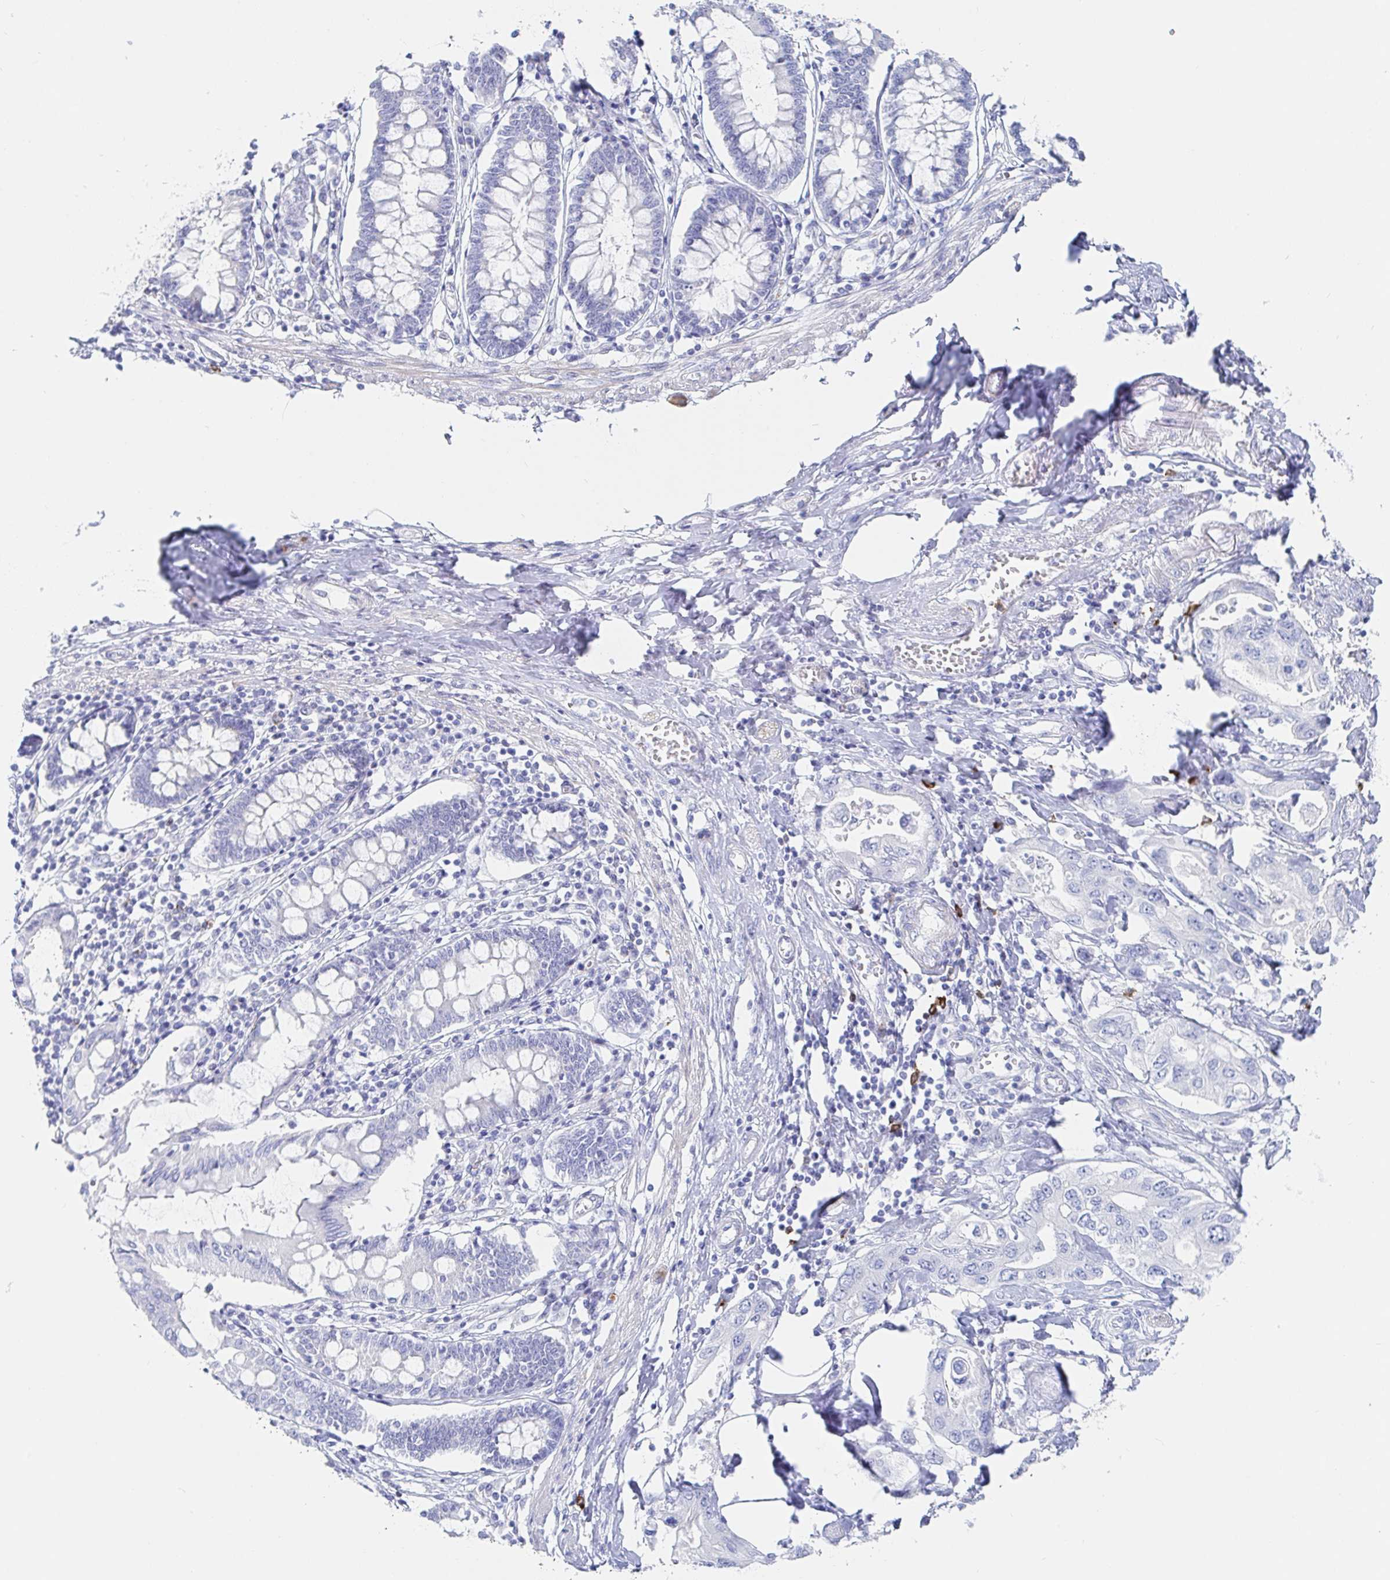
{"staining": {"intensity": "negative", "quantity": "none", "location": "none"}, "tissue": "pancreatic cancer", "cell_type": "Tumor cells", "image_type": "cancer", "snomed": [{"axis": "morphology", "description": "Adenocarcinoma, NOS"}, {"axis": "topography", "description": "Pancreas"}], "caption": "Pancreatic cancer (adenocarcinoma) was stained to show a protein in brown. There is no significant expression in tumor cells.", "gene": "PACSIN1", "patient": {"sex": "female", "age": 63}}